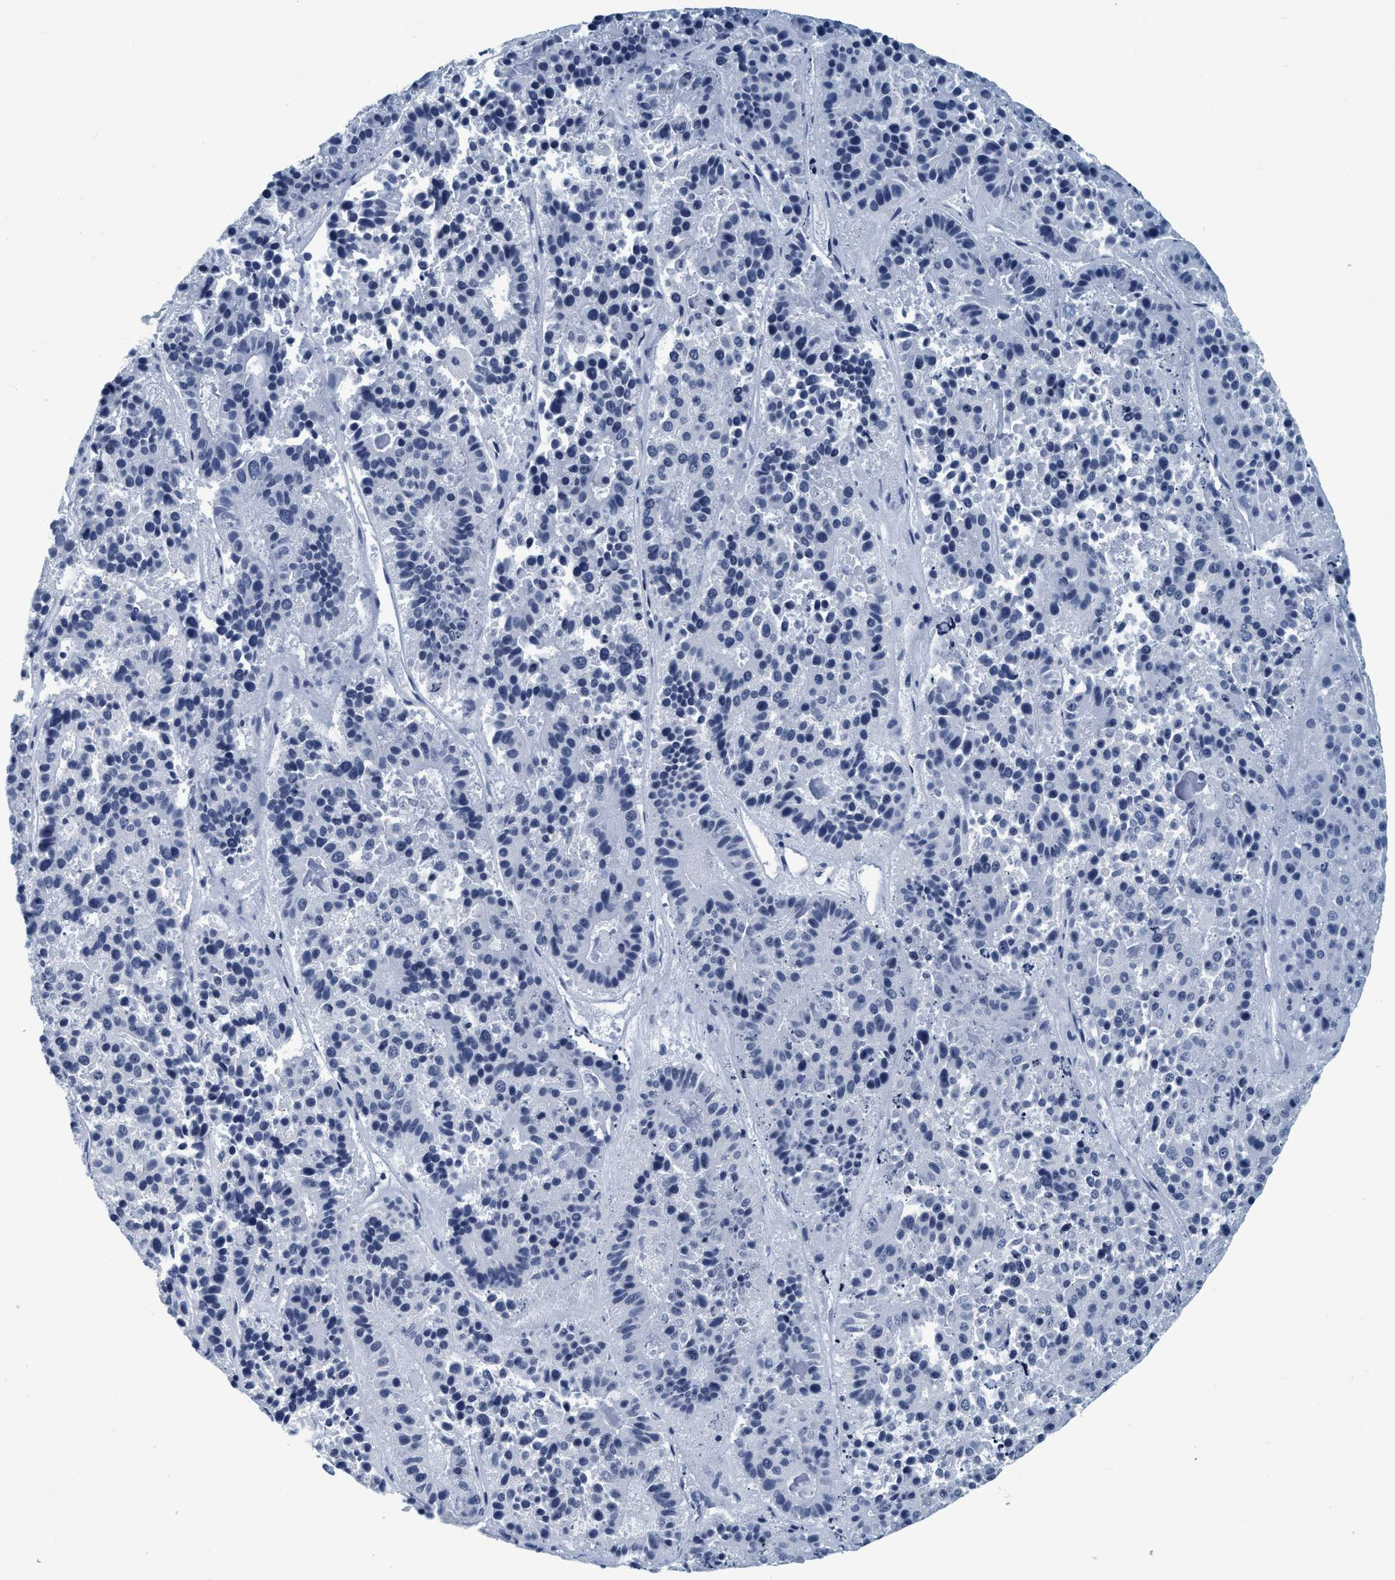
{"staining": {"intensity": "negative", "quantity": "none", "location": "none"}, "tissue": "pancreatic cancer", "cell_type": "Tumor cells", "image_type": "cancer", "snomed": [{"axis": "morphology", "description": "Adenocarcinoma, NOS"}, {"axis": "topography", "description": "Pancreas"}], "caption": "This is an immunohistochemistry (IHC) image of human pancreatic cancer. There is no staining in tumor cells.", "gene": "CCNE2", "patient": {"sex": "male", "age": 50}}